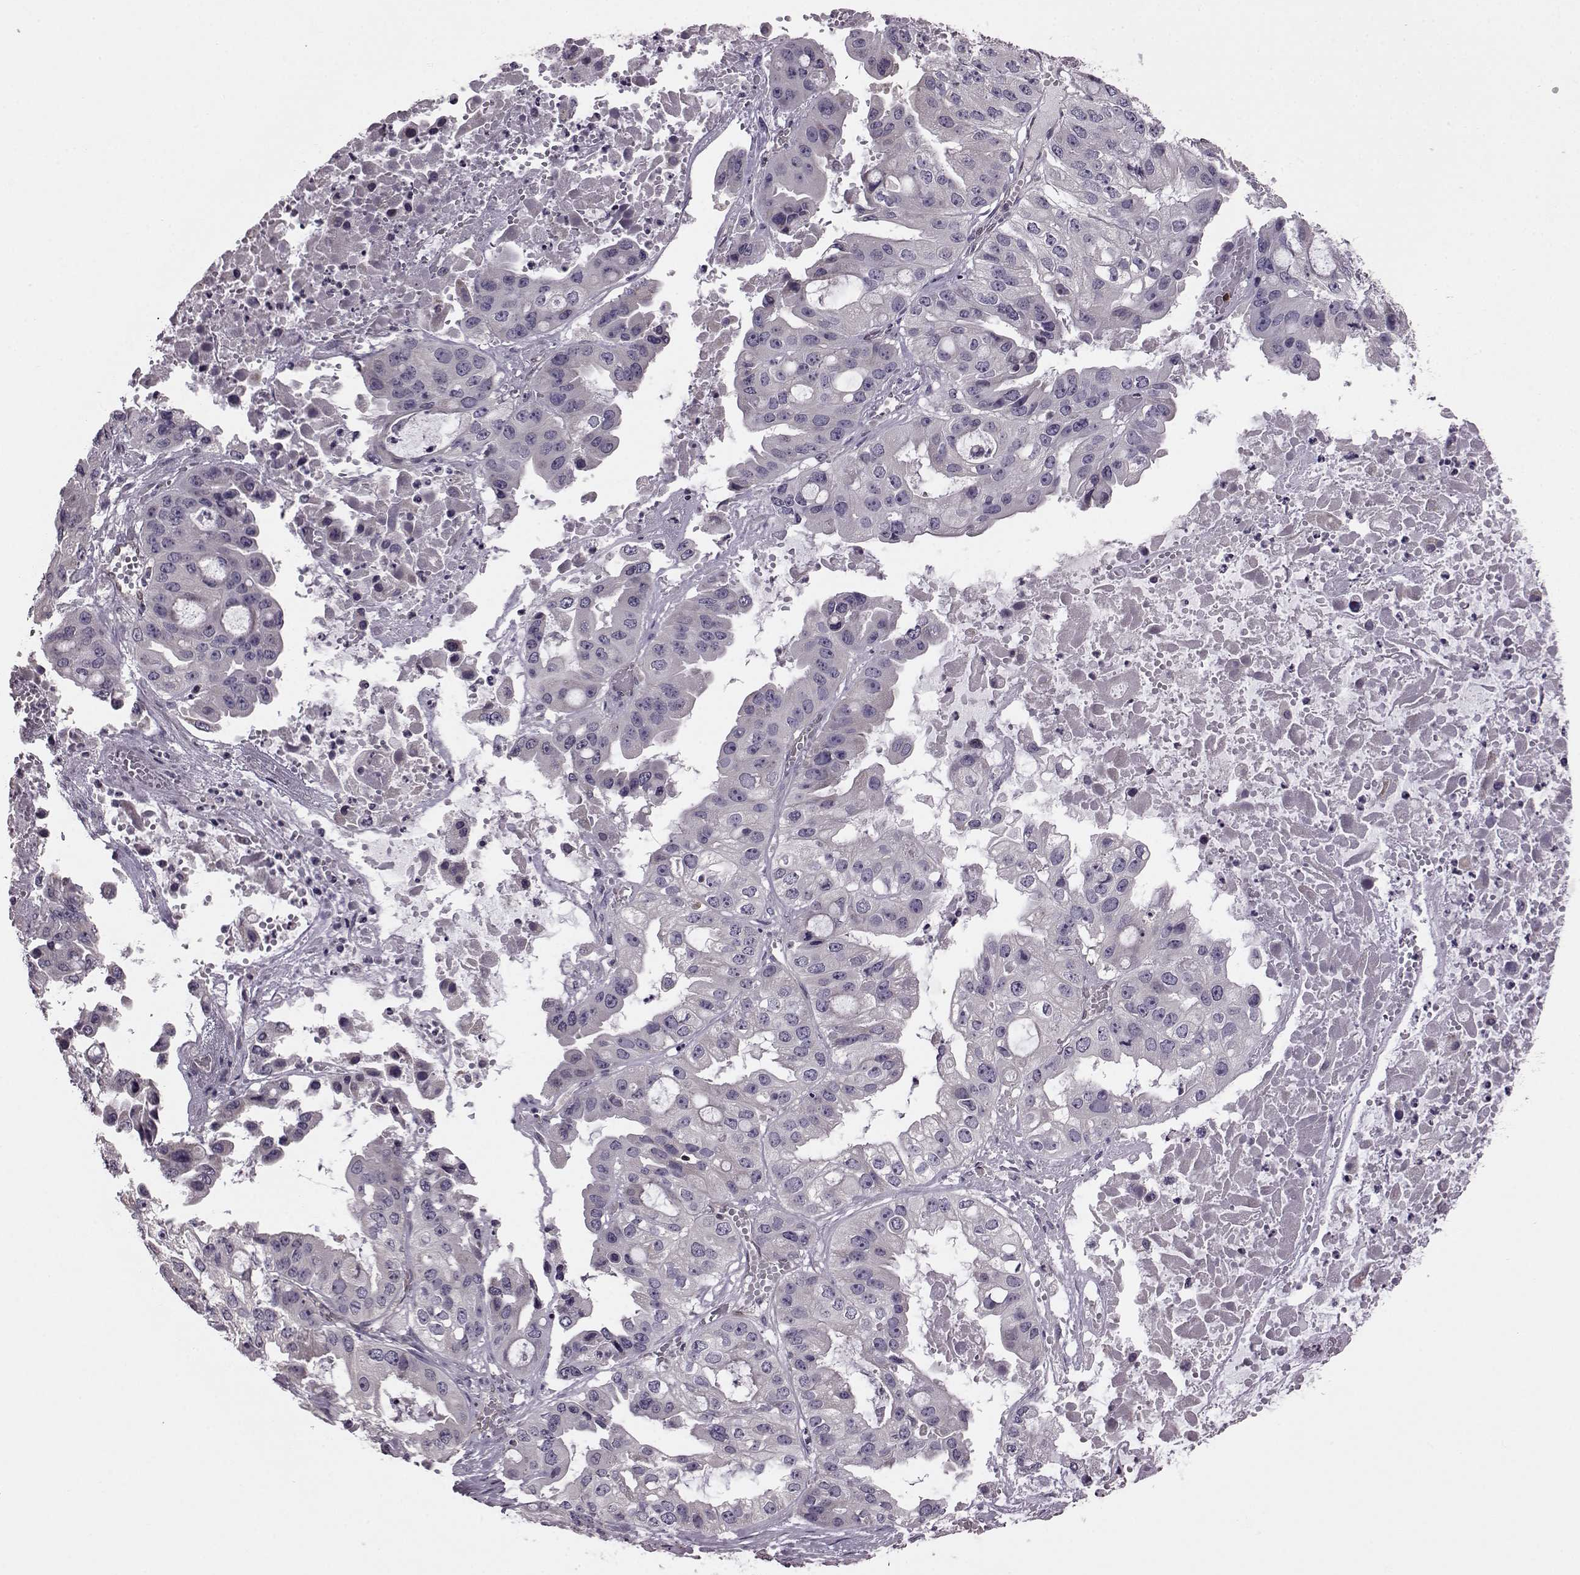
{"staining": {"intensity": "negative", "quantity": "none", "location": "none"}, "tissue": "ovarian cancer", "cell_type": "Tumor cells", "image_type": "cancer", "snomed": [{"axis": "morphology", "description": "Cystadenocarcinoma, serous, NOS"}, {"axis": "topography", "description": "Ovary"}], "caption": "The photomicrograph reveals no significant positivity in tumor cells of ovarian serous cystadenocarcinoma.", "gene": "CDC42SE1", "patient": {"sex": "female", "age": 56}}